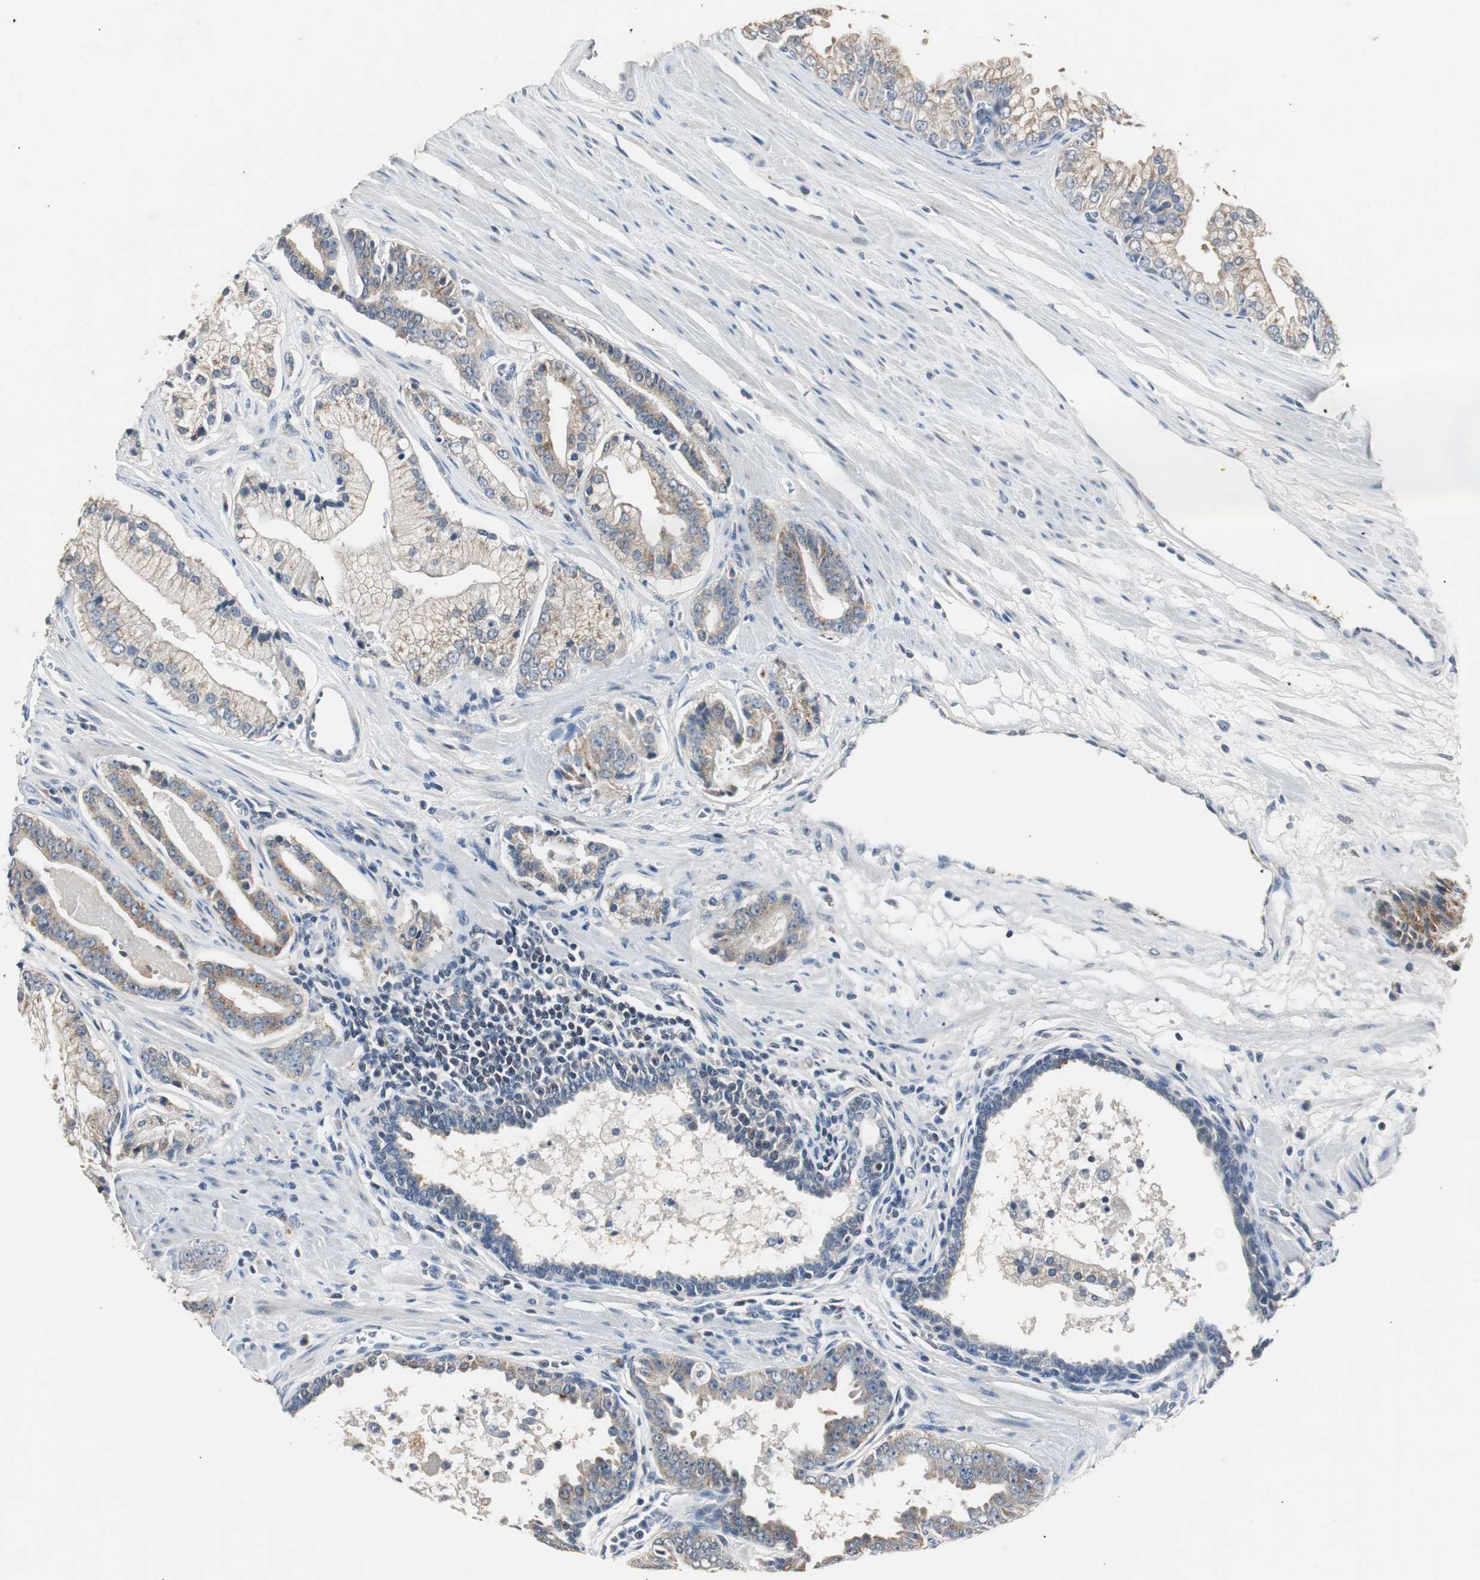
{"staining": {"intensity": "weak", "quantity": "25%-75%", "location": "cytoplasmic/membranous"}, "tissue": "prostate cancer", "cell_type": "Tumor cells", "image_type": "cancer", "snomed": [{"axis": "morphology", "description": "Adenocarcinoma, High grade"}, {"axis": "topography", "description": "Prostate"}], "caption": "A brown stain shows weak cytoplasmic/membranous staining of a protein in prostate cancer (adenocarcinoma (high-grade)) tumor cells.", "gene": "PTPRN2", "patient": {"sex": "male", "age": 67}}